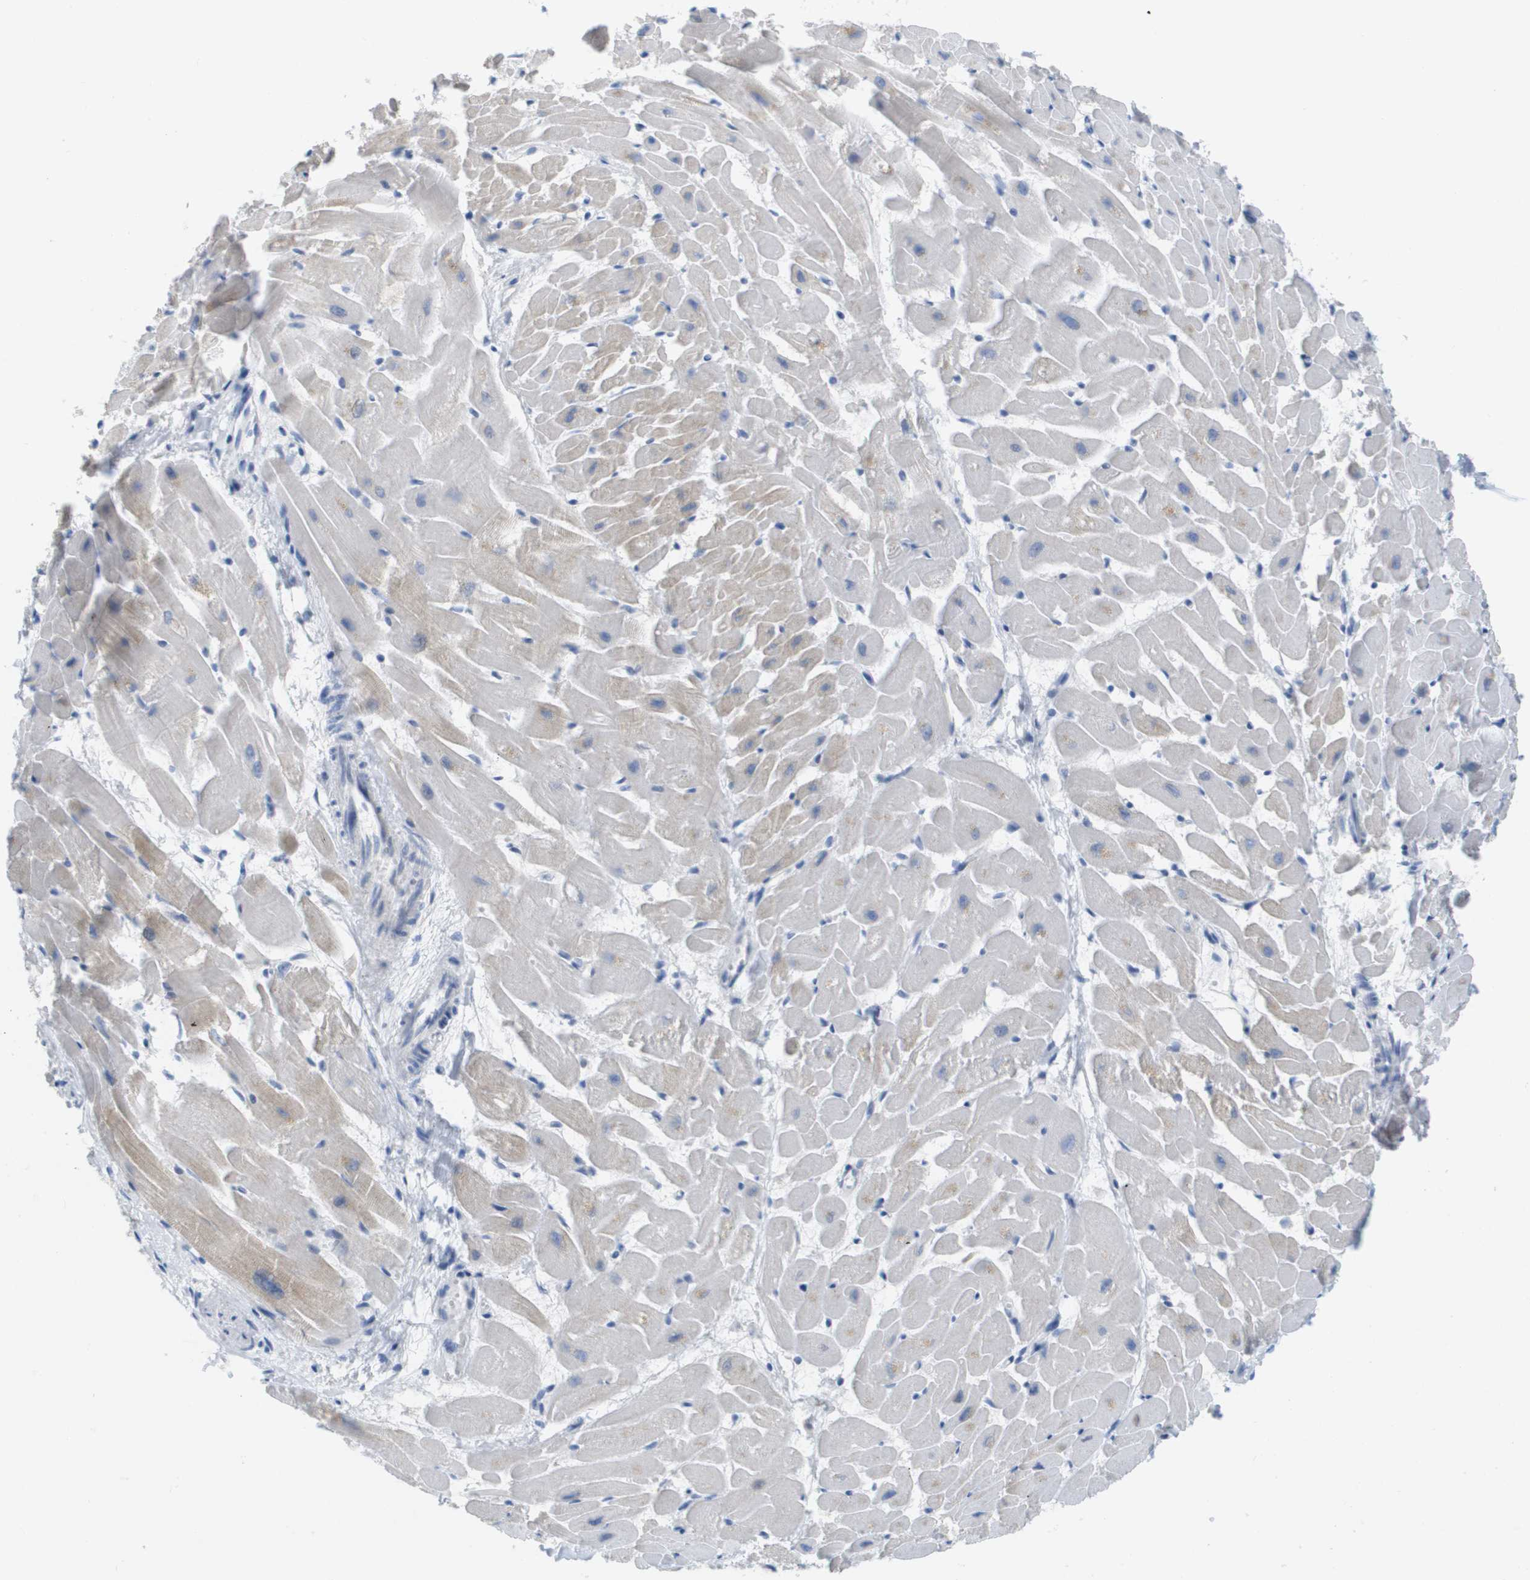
{"staining": {"intensity": "weak", "quantity": "<25%", "location": "cytoplasmic/membranous"}, "tissue": "heart muscle", "cell_type": "Cardiomyocytes", "image_type": "normal", "snomed": [{"axis": "morphology", "description": "Normal tissue, NOS"}, {"axis": "topography", "description": "Heart"}], "caption": "A high-resolution photomicrograph shows immunohistochemistry staining of normal heart muscle, which exhibits no significant positivity in cardiomyocytes. Brightfield microscopy of immunohistochemistry (IHC) stained with DAB (brown) and hematoxylin (blue), captured at high magnification.", "gene": "PDE4A", "patient": {"sex": "female", "age": 19}}